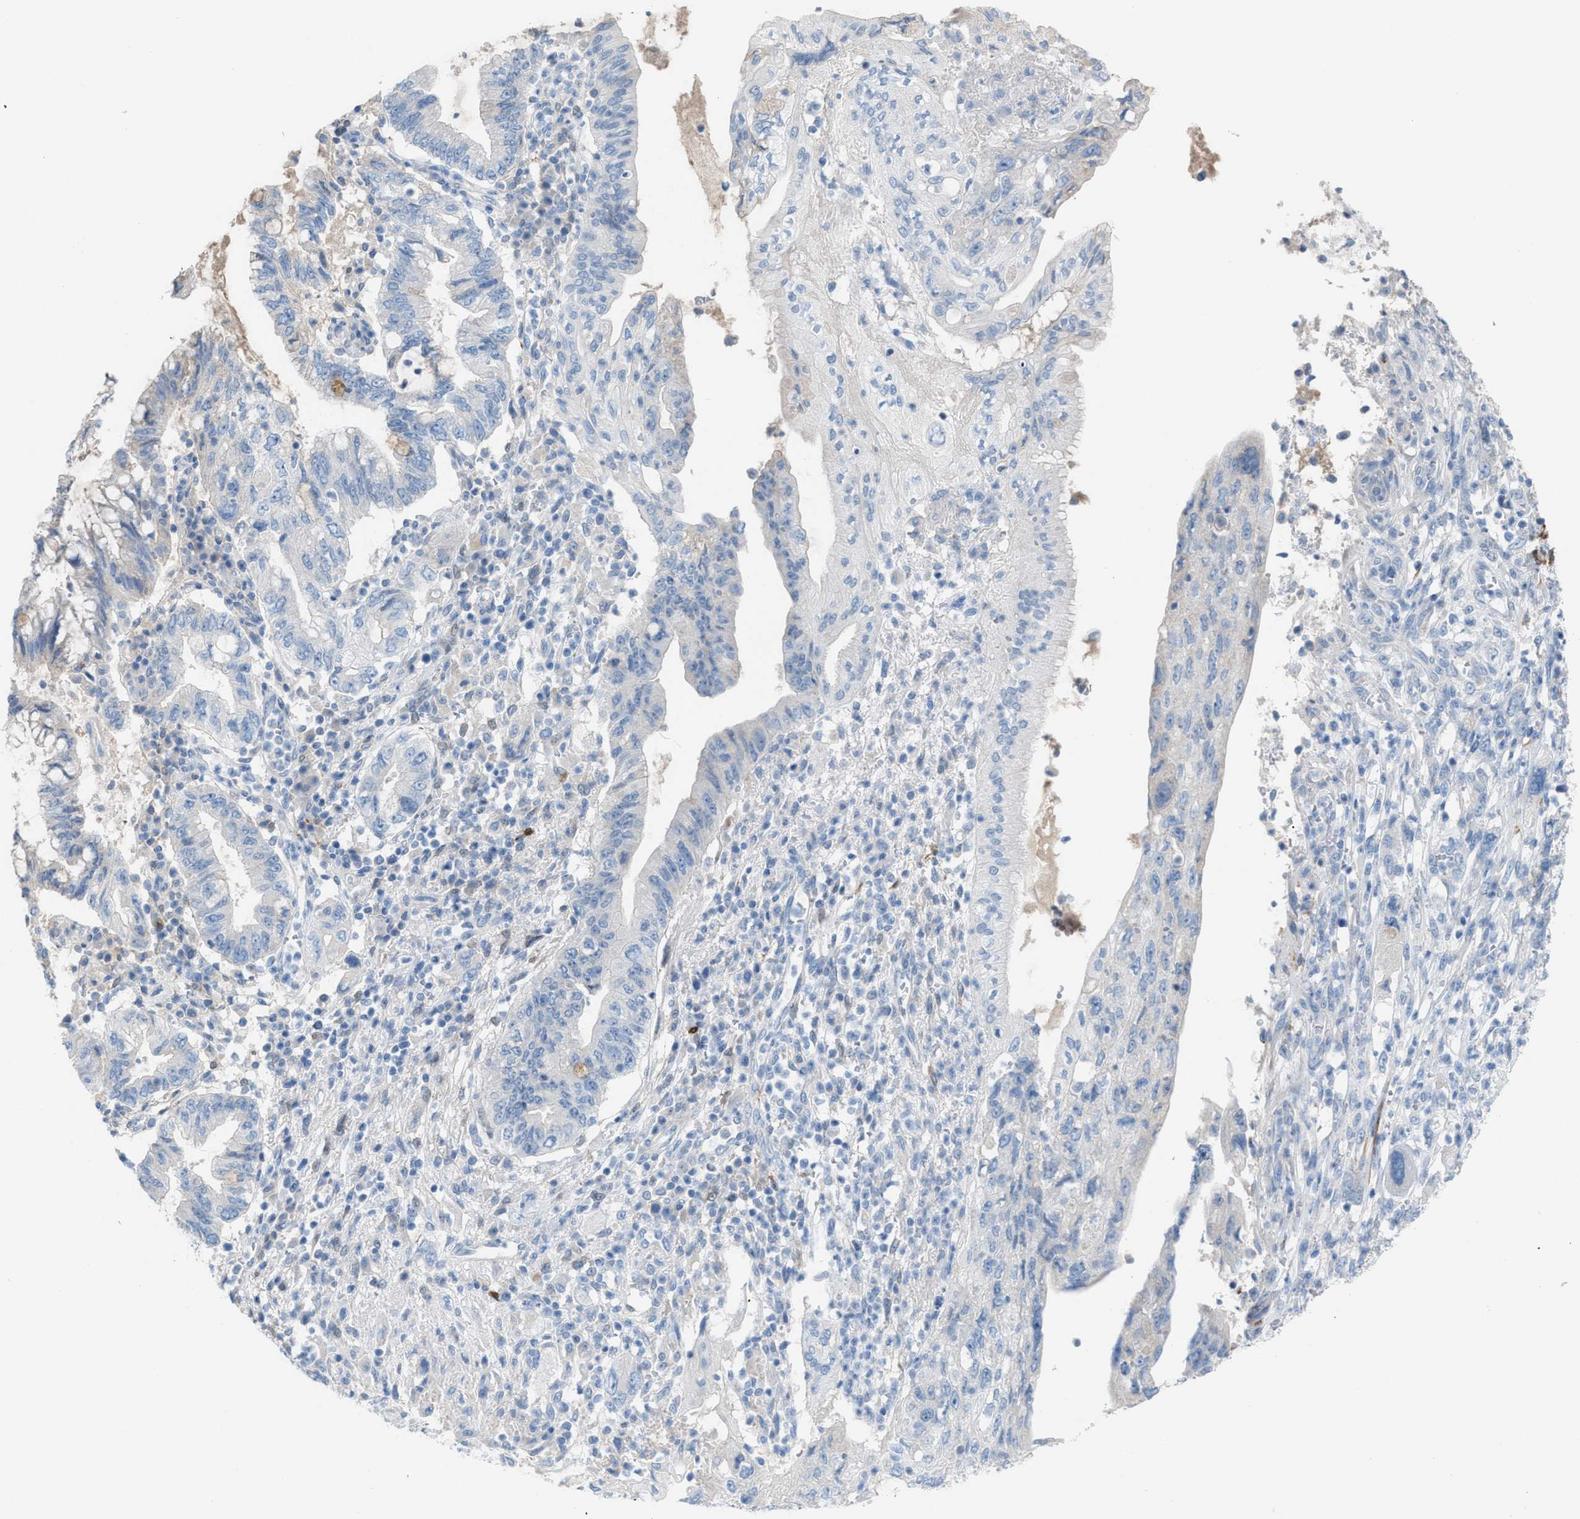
{"staining": {"intensity": "negative", "quantity": "none", "location": "none"}, "tissue": "pancreatic cancer", "cell_type": "Tumor cells", "image_type": "cancer", "snomed": [{"axis": "morphology", "description": "Adenocarcinoma, NOS"}, {"axis": "topography", "description": "Pancreas"}], "caption": "This is an IHC photomicrograph of adenocarcinoma (pancreatic). There is no expression in tumor cells.", "gene": "ASPA", "patient": {"sex": "female", "age": 73}}